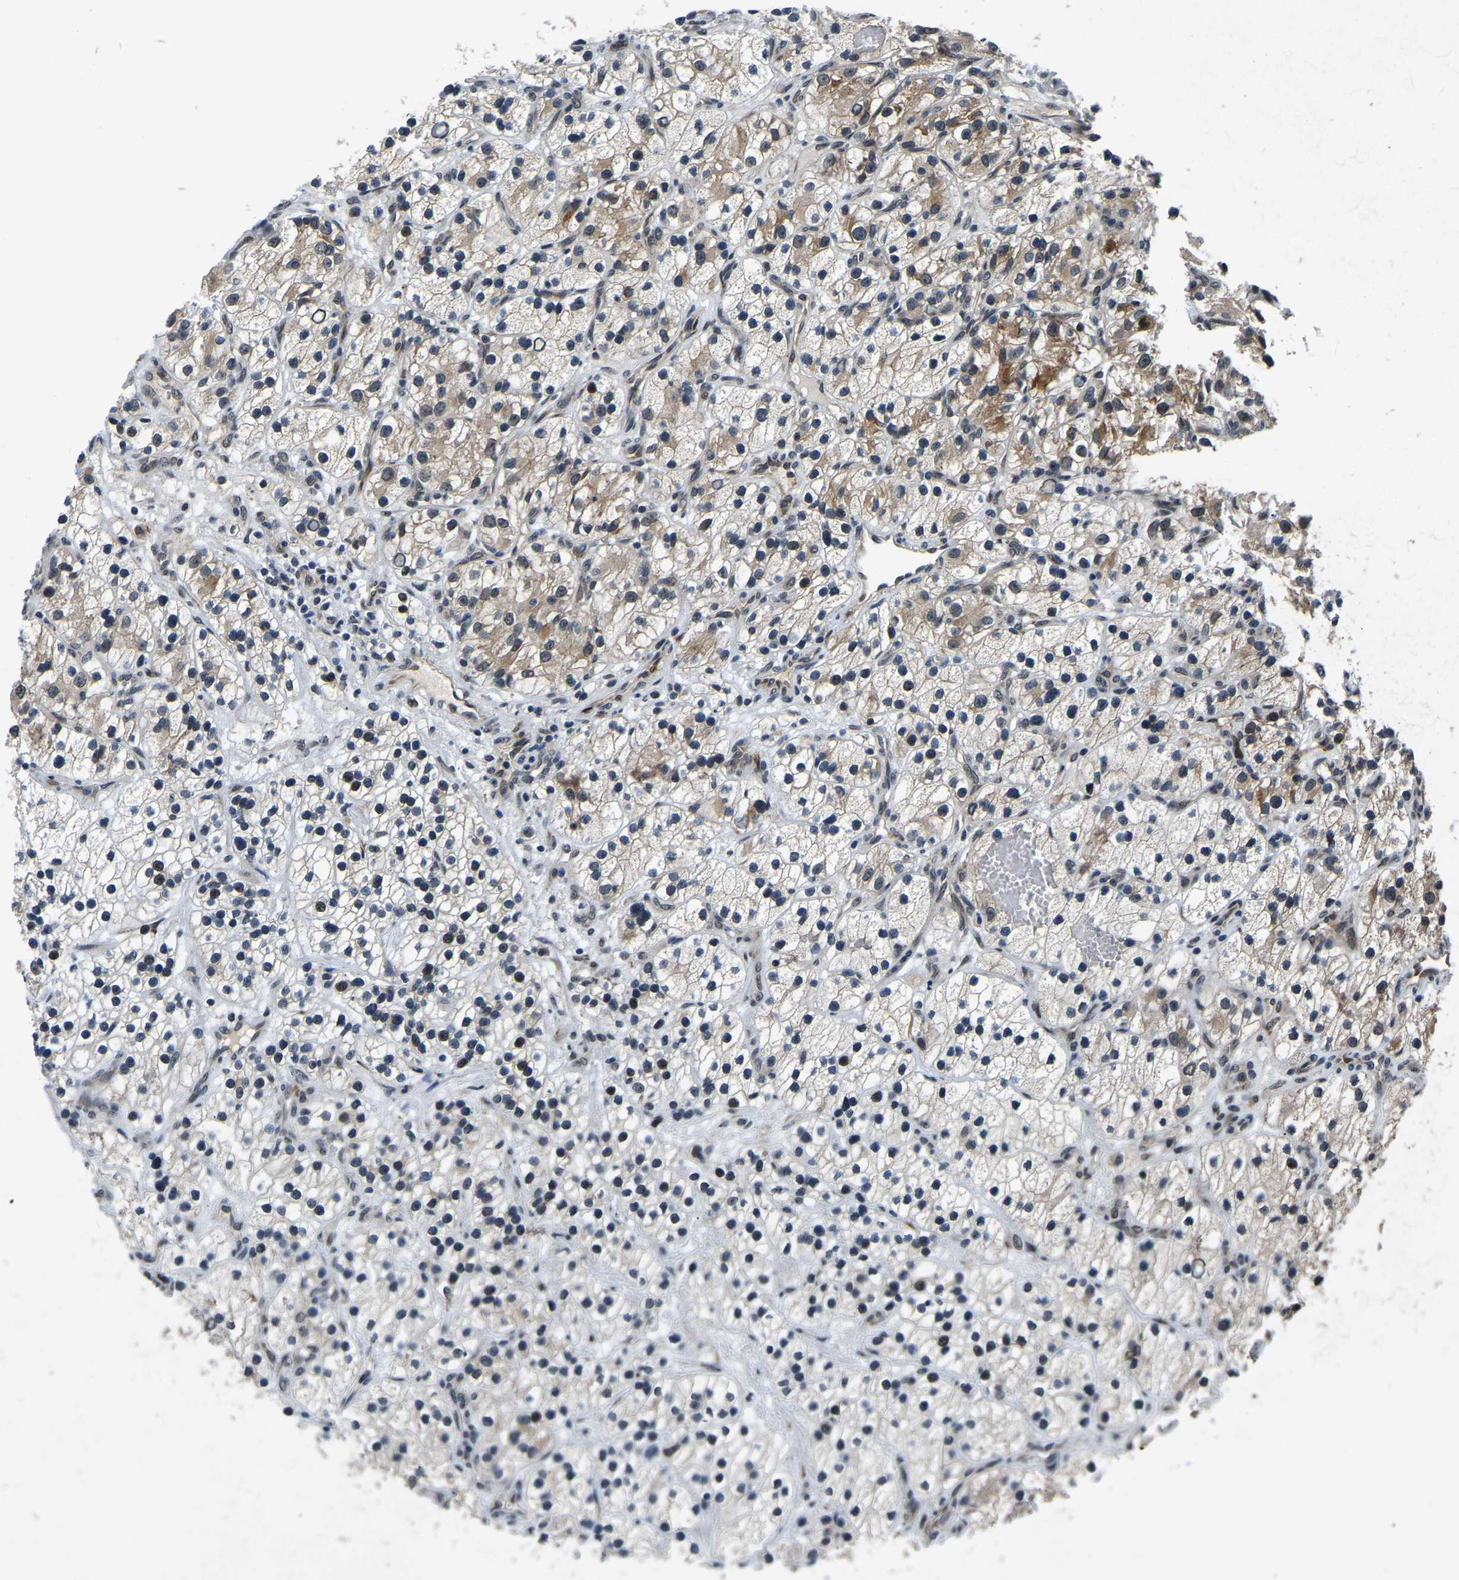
{"staining": {"intensity": "moderate", "quantity": "25%-75%", "location": "cytoplasmic/membranous,nuclear"}, "tissue": "renal cancer", "cell_type": "Tumor cells", "image_type": "cancer", "snomed": [{"axis": "morphology", "description": "Adenocarcinoma, NOS"}, {"axis": "topography", "description": "Kidney"}], "caption": "The micrograph demonstrates a brown stain indicating the presence of a protein in the cytoplasmic/membranous and nuclear of tumor cells in renal cancer (adenocarcinoma). (Stains: DAB in brown, nuclei in blue, Microscopy: brightfield microscopy at high magnification).", "gene": "ING2", "patient": {"sex": "female", "age": 57}}